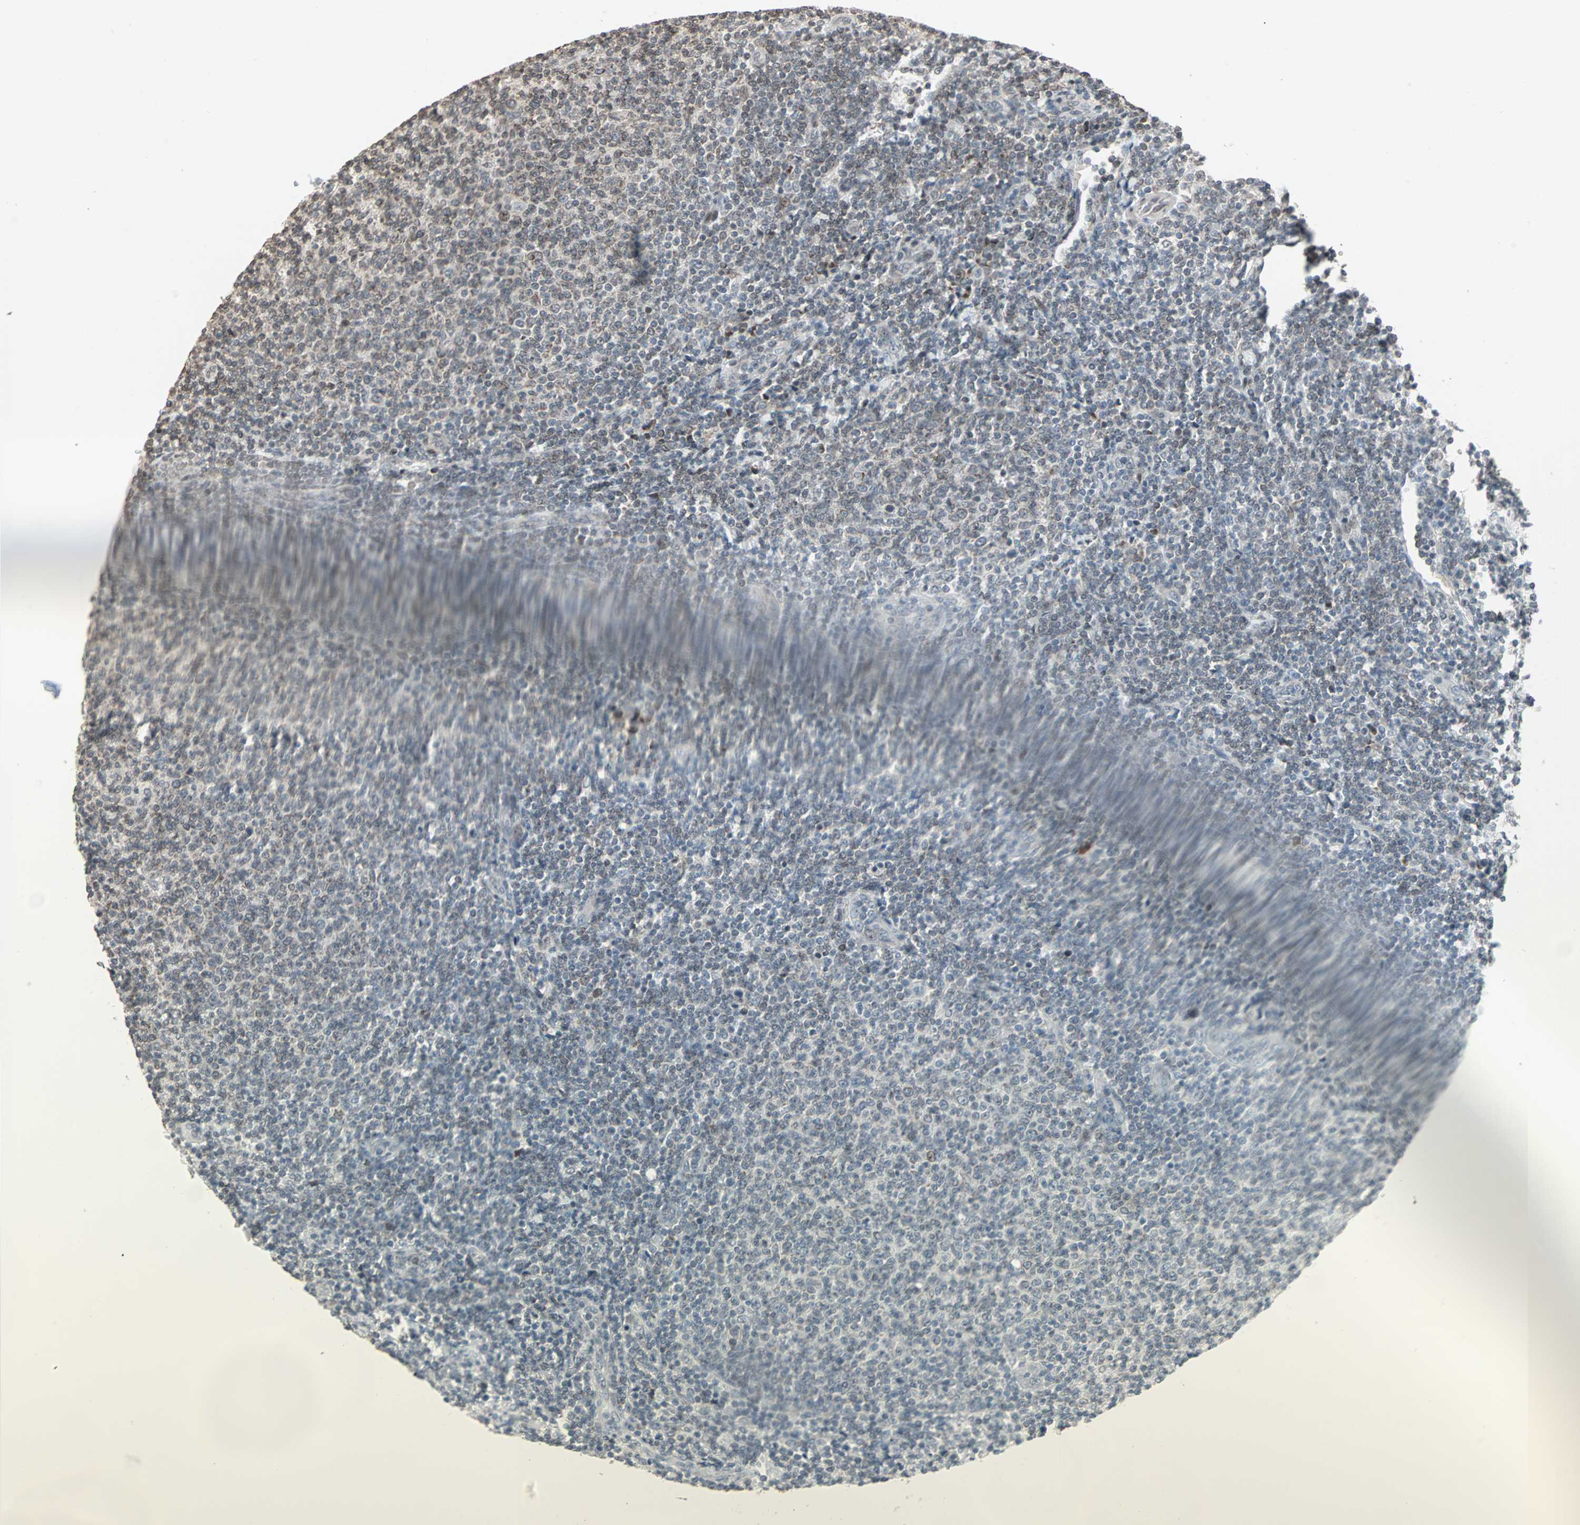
{"staining": {"intensity": "negative", "quantity": "none", "location": "none"}, "tissue": "lymphoma", "cell_type": "Tumor cells", "image_type": "cancer", "snomed": [{"axis": "morphology", "description": "Malignant lymphoma, non-Hodgkin's type, Low grade"}, {"axis": "topography", "description": "Lymph node"}], "caption": "Lymphoma was stained to show a protein in brown. There is no significant positivity in tumor cells.", "gene": "CBLC", "patient": {"sex": "male", "age": 66}}